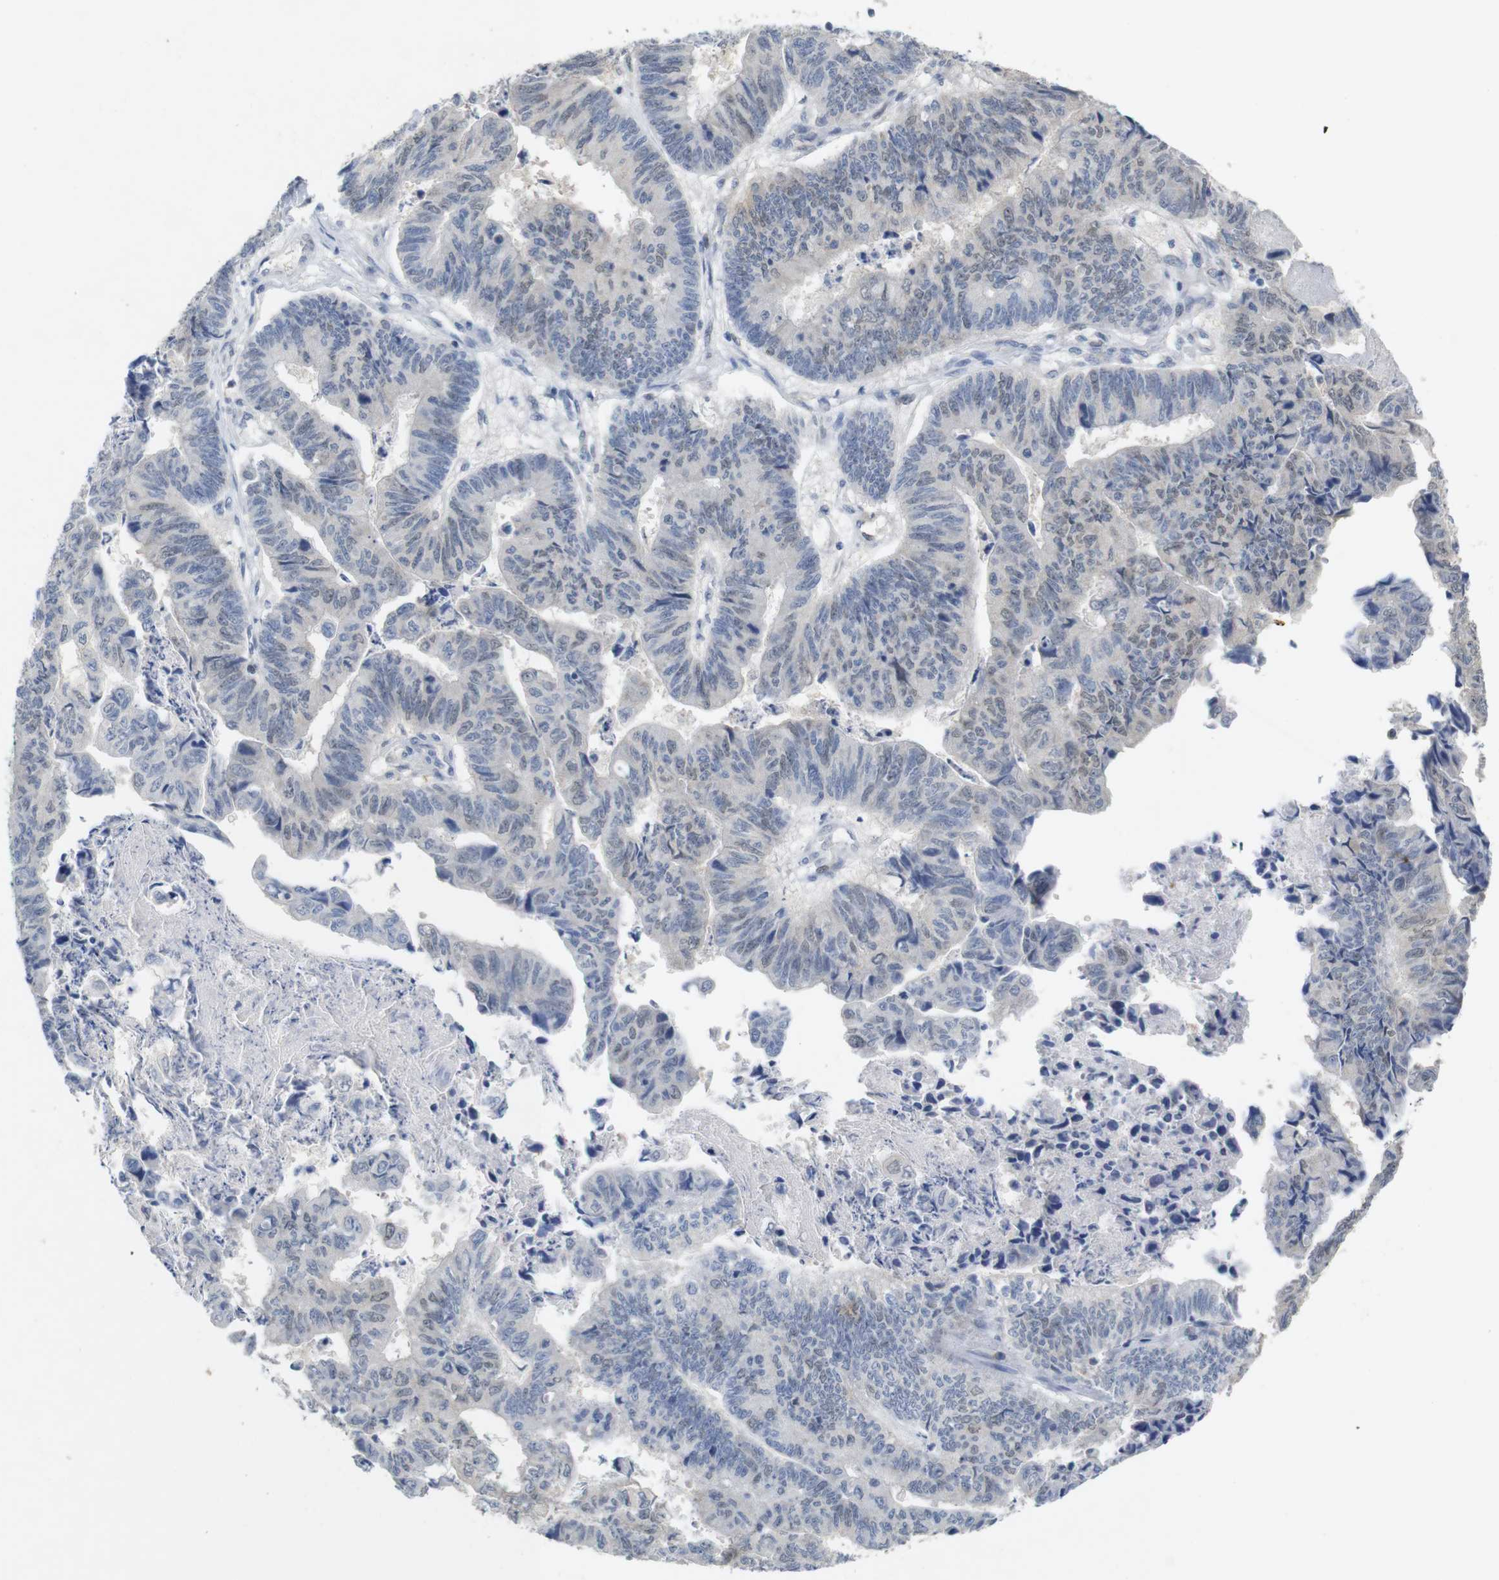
{"staining": {"intensity": "negative", "quantity": "none", "location": "none"}, "tissue": "stomach cancer", "cell_type": "Tumor cells", "image_type": "cancer", "snomed": [{"axis": "morphology", "description": "Adenocarcinoma, NOS"}, {"axis": "topography", "description": "Stomach, lower"}], "caption": "The histopathology image displays no staining of tumor cells in stomach cancer.", "gene": "CDK2", "patient": {"sex": "male", "age": 77}}